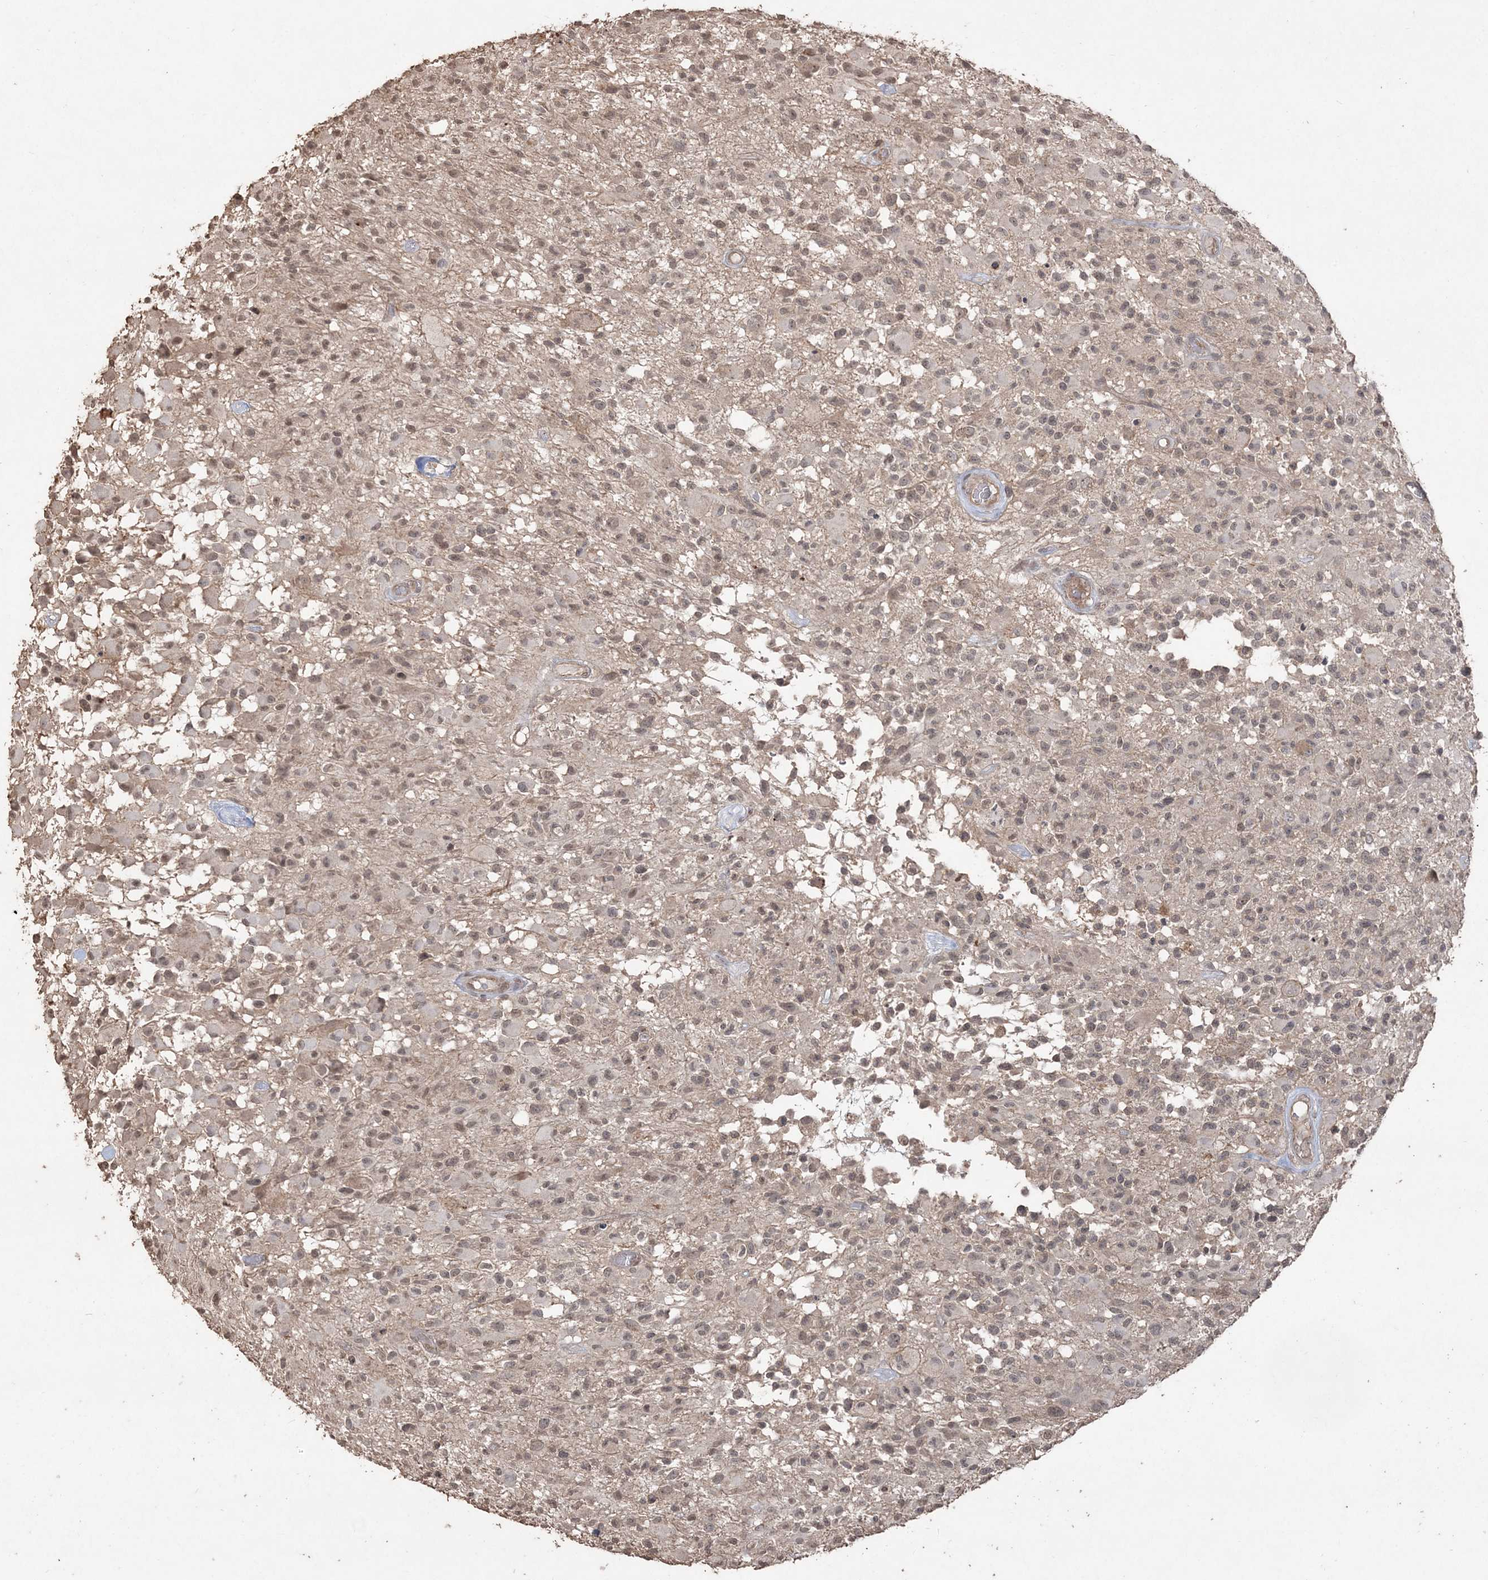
{"staining": {"intensity": "weak", "quantity": "25%-75%", "location": "nuclear"}, "tissue": "glioma", "cell_type": "Tumor cells", "image_type": "cancer", "snomed": [{"axis": "morphology", "description": "Glioma, malignant, High grade"}, {"axis": "morphology", "description": "Glioblastoma, NOS"}, {"axis": "topography", "description": "Brain"}], "caption": "A photomicrograph of glioma stained for a protein demonstrates weak nuclear brown staining in tumor cells.", "gene": "EHHADH", "patient": {"sex": "male", "age": 60}}